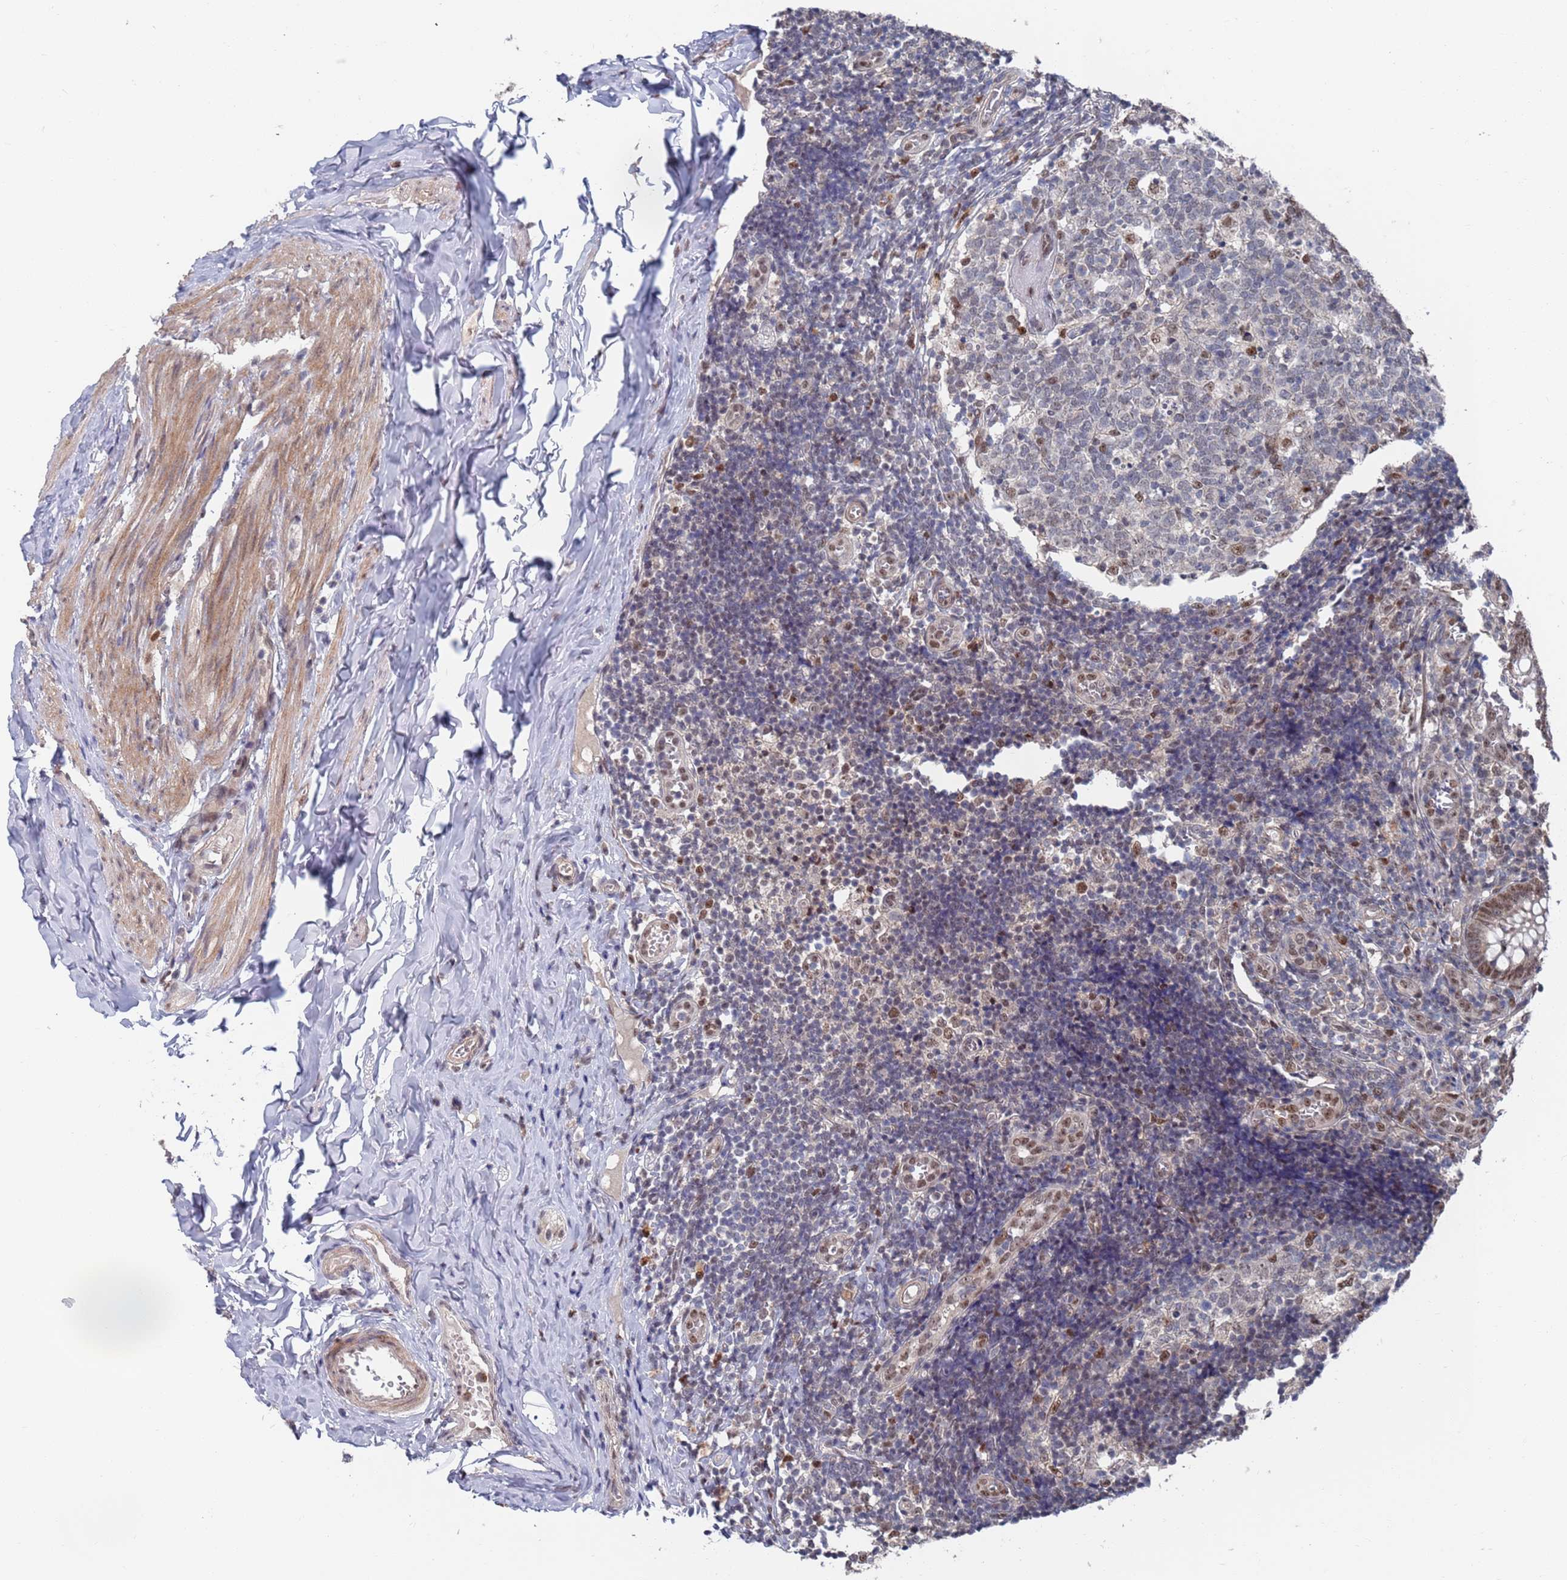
{"staining": {"intensity": "moderate", "quantity": ">75%", "location": "nuclear"}, "tissue": "appendix", "cell_type": "Glandular cells", "image_type": "normal", "snomed": [{"axis": "morphology", "description": "Normal tissue, NOS"}, {"axis": "topography", "description": "Appendix"}], "caption": "Moderate nuclear protein expression is identified in approximately >75% of glandular cells in appendix. (DAB (3,3'-diaminobenzidine) IHC with brightfield microscopy, high magnification).", "gene": "RPP25", "patient": {"sex": "male", "age": 8}}